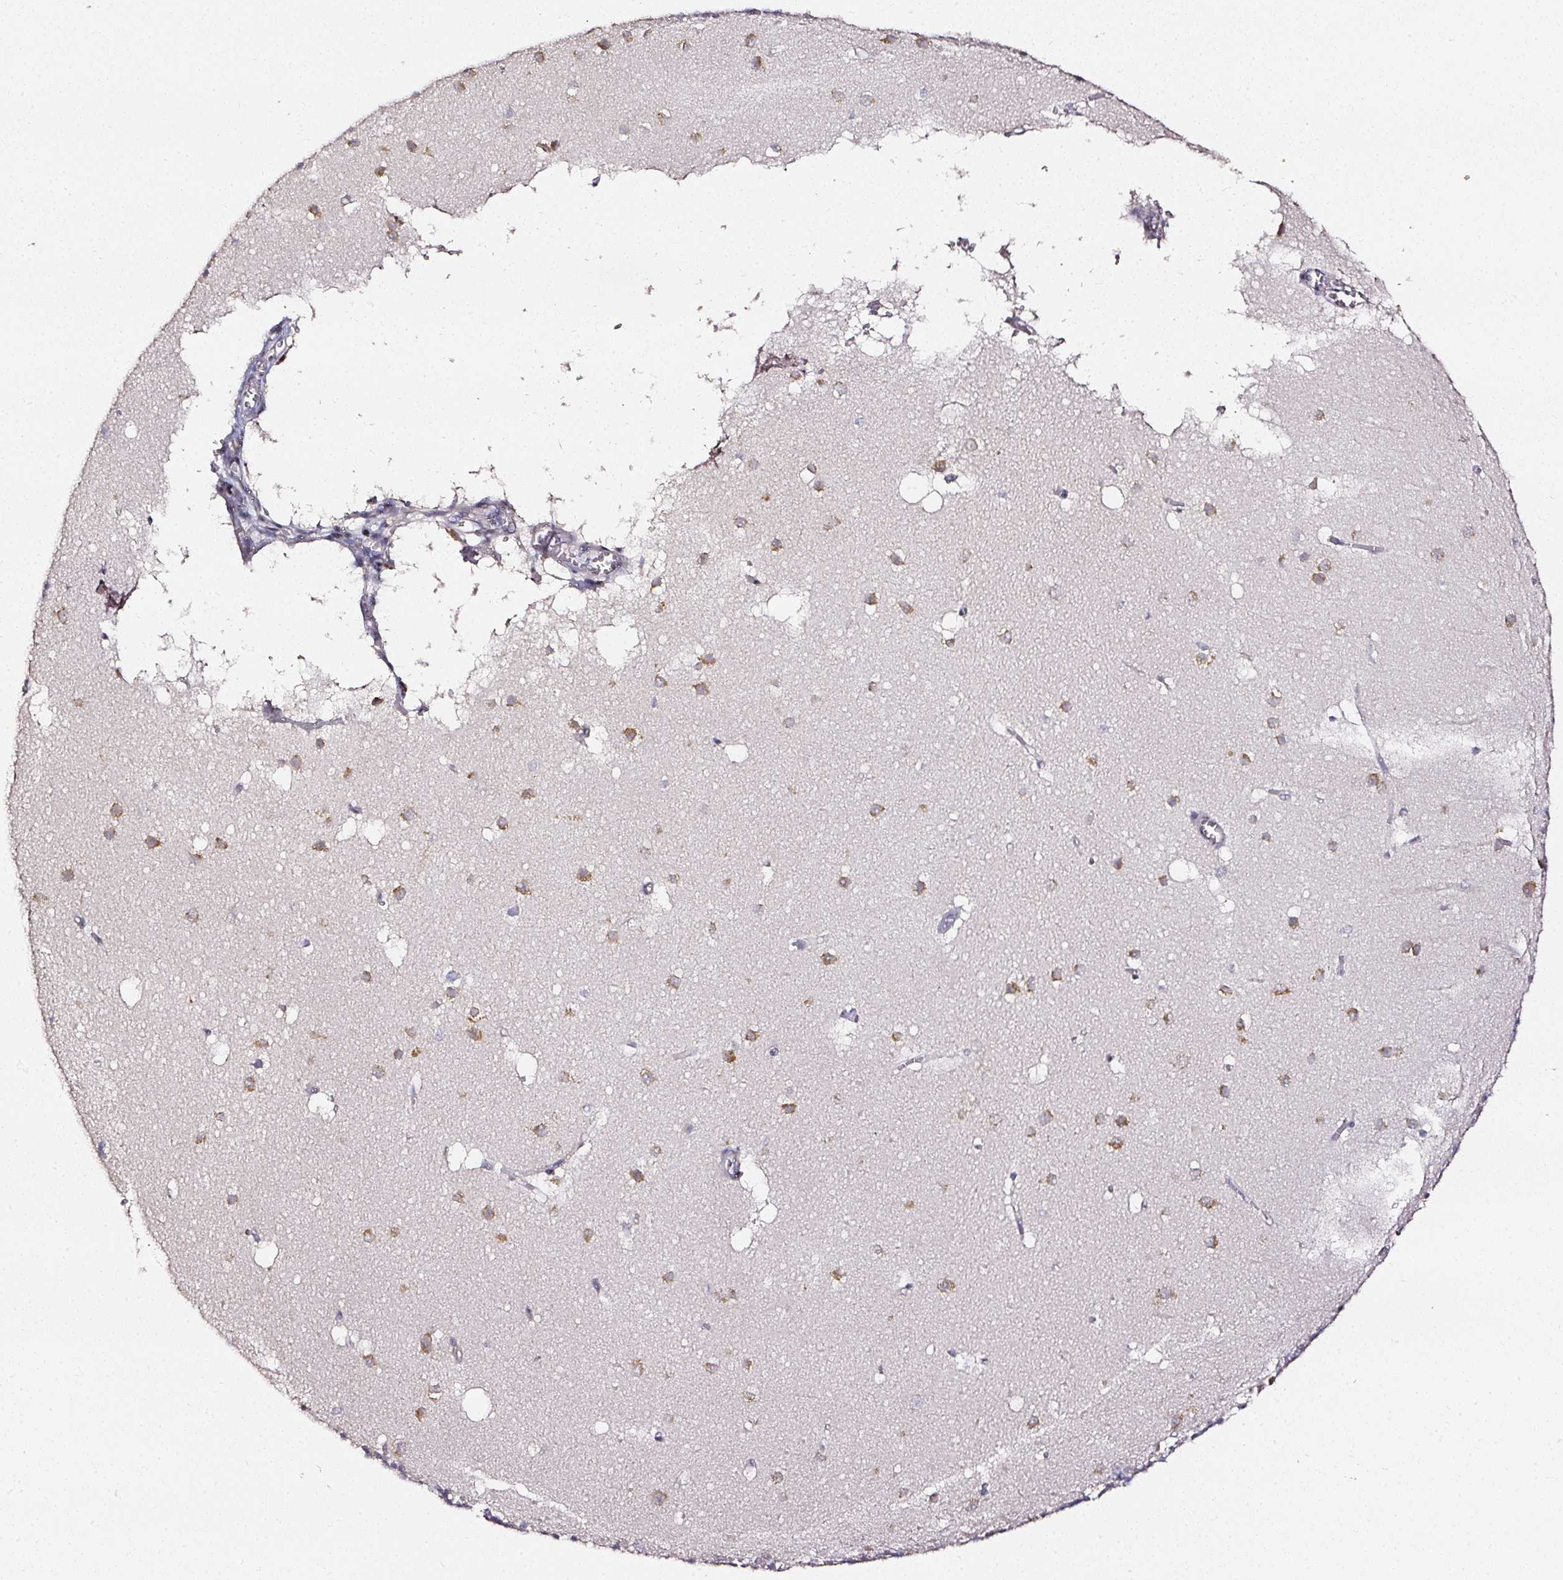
{"staining": {"intensity": "negative", "quantity": "none", "location": "none"}, "tissue": "cerebellum", "cell_type": "Cells in granular layer", "image_type": "normal", "snomed": [{"axis": "morphology", "description": "Normal tissue, NOS"}, {"axis": "topography", "description": "Cerebellum"}], "caption": "The histopathology image demonstrates no significant positivity in cells in granular layer of cerebellum. The staining is performed using DAB brown chromogen with nuclei counter-stained in using hematoxylin.", "gene": "NTRK1", "patient": {"sex": "male", "age": 54}}